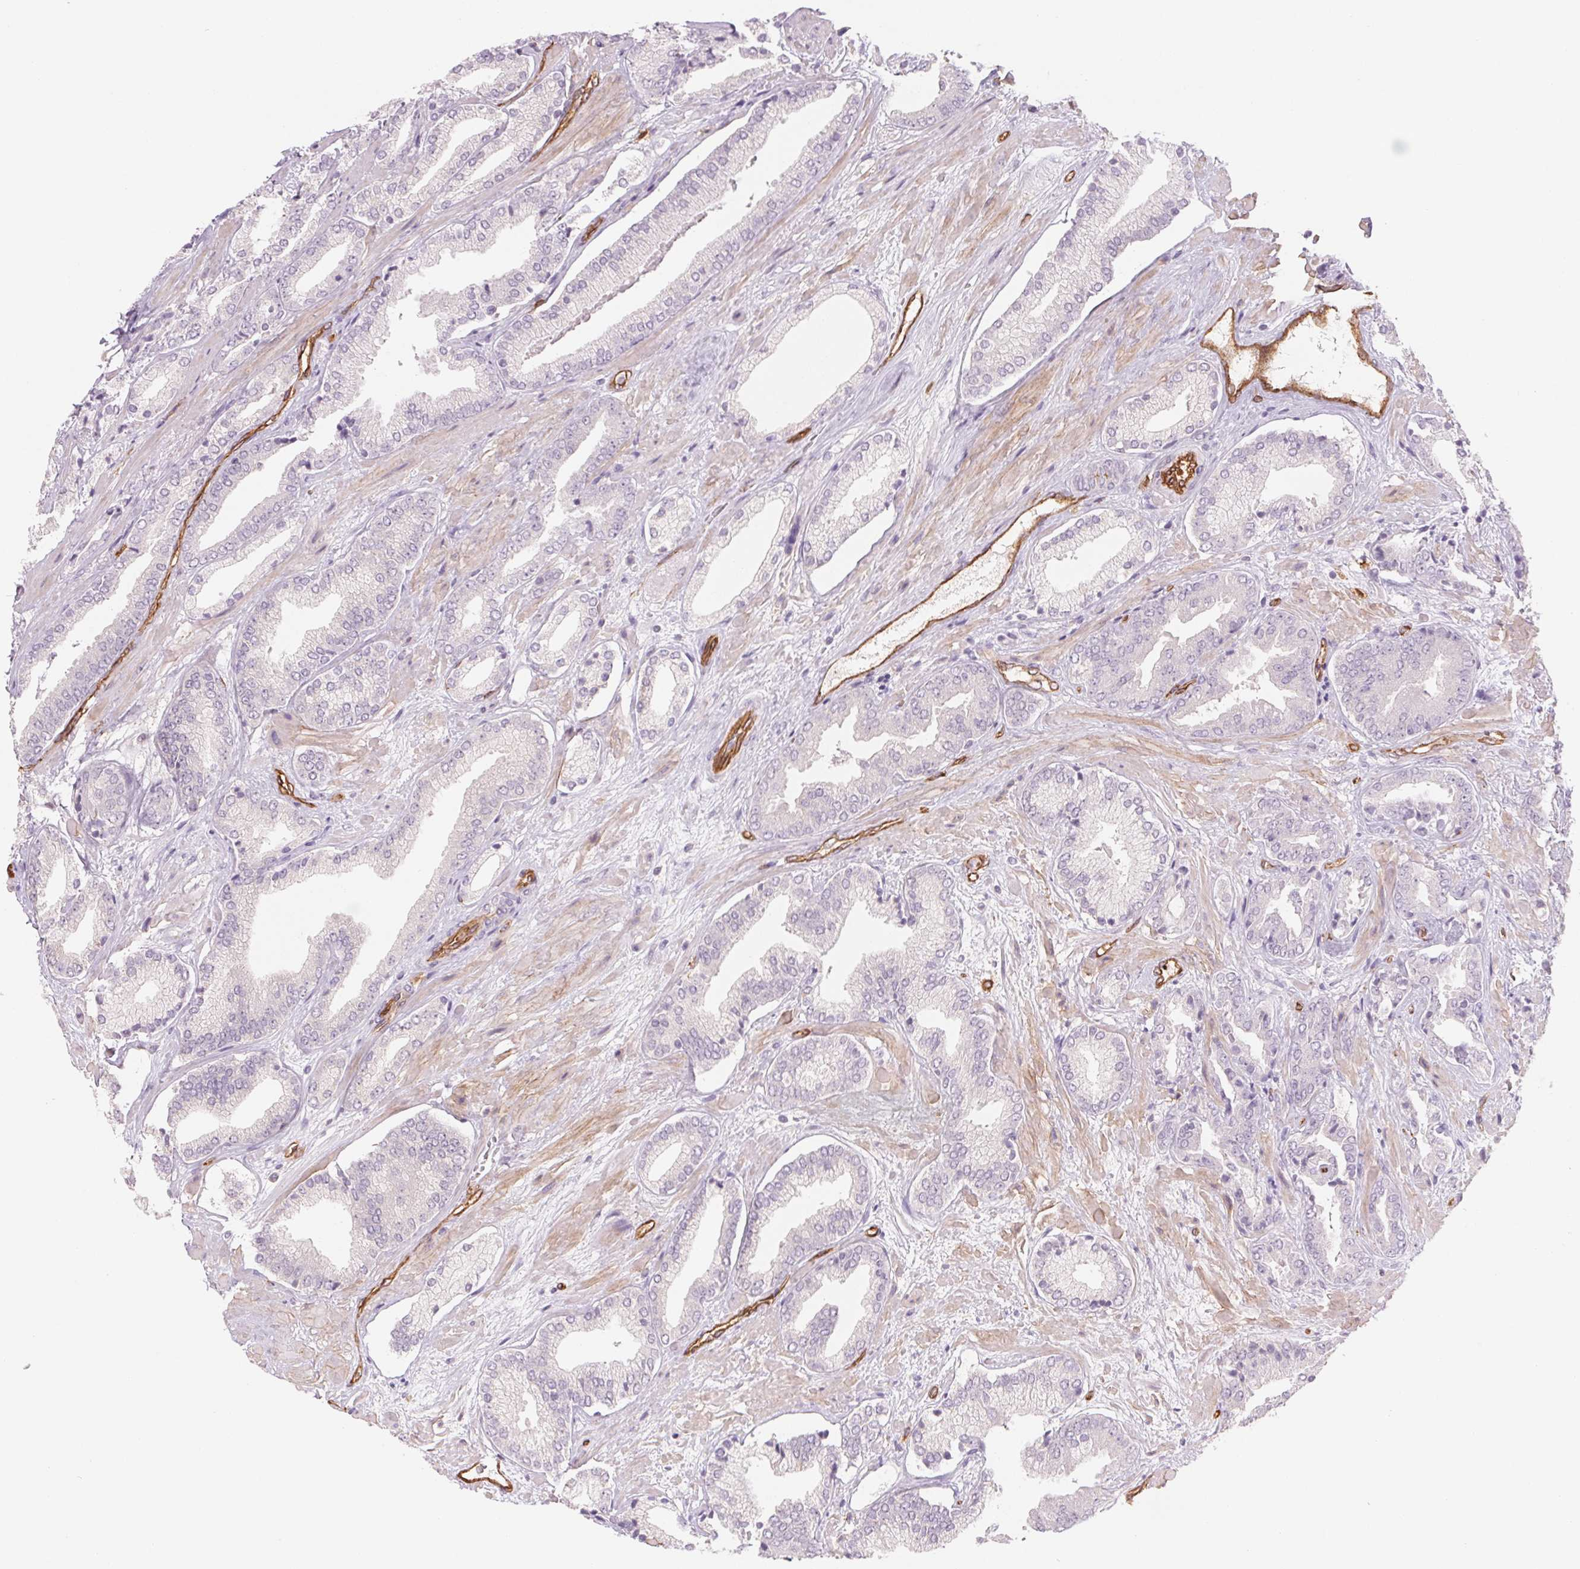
{"staining": {"intensity": "negative", "quantity": "none", "location": "none"}, "tissue": "prostate cancer", "cell_type": "Tumor cells", "image_type": "cancer", "snomed": [{"axis": "morphology", "description": "Adenocarcinoma, High grade"}, {"axis": "topography", "description": "Prostate"}], "caption": "This is an immunohistochemistry (IHC) micrograph of human high-grade adenocarcinoma (prostate). There is no expression in tumor cells.", "gene": "ANKRD13B", "patient": {"sex": "male", "age": 56}}